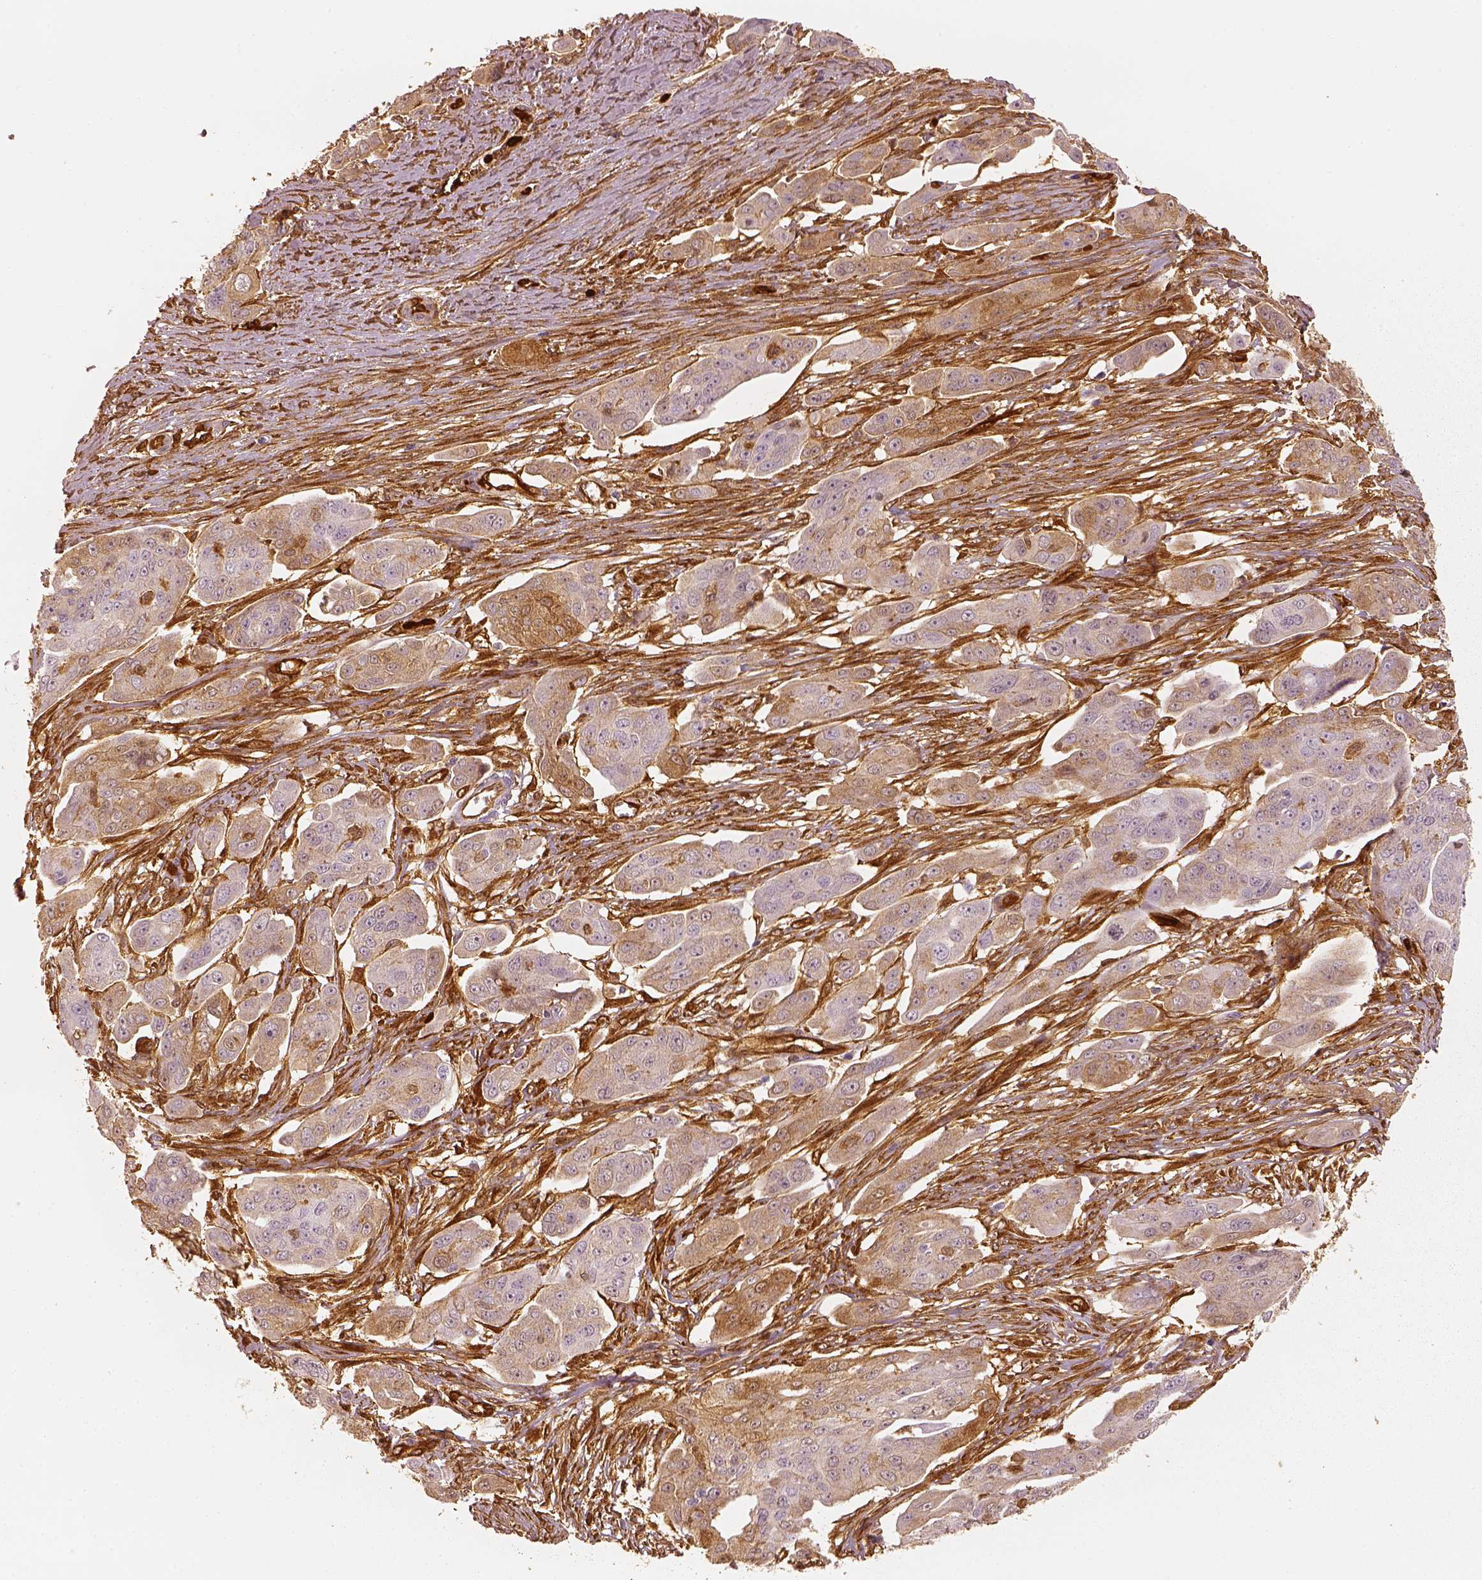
{"staining": {"intensity": "weak", "quantity": "25%-75%", "location": "cytoplasmic/membranous"}, "tissue": "ovarian cancer", "cell_type": "Tumor cells", "image_type": "cancer", "snomed": [{"axis": "morphology", "description": "Carcinoma, endometroid"}, {"axis": "topography", "description": "Ovary"}], "caption": "Immunohistochemistry of human ovarian cancer (endometroid carcinoma) reveals low levels of weak cytoplasmic/membranous staining in approximately 25%-75% of tumor cells. (brown staining indicates protein expression, while blue staining denotes nuclei).", "gene": "FSCN1", "patient": {"sex": "female", "age": 70}}